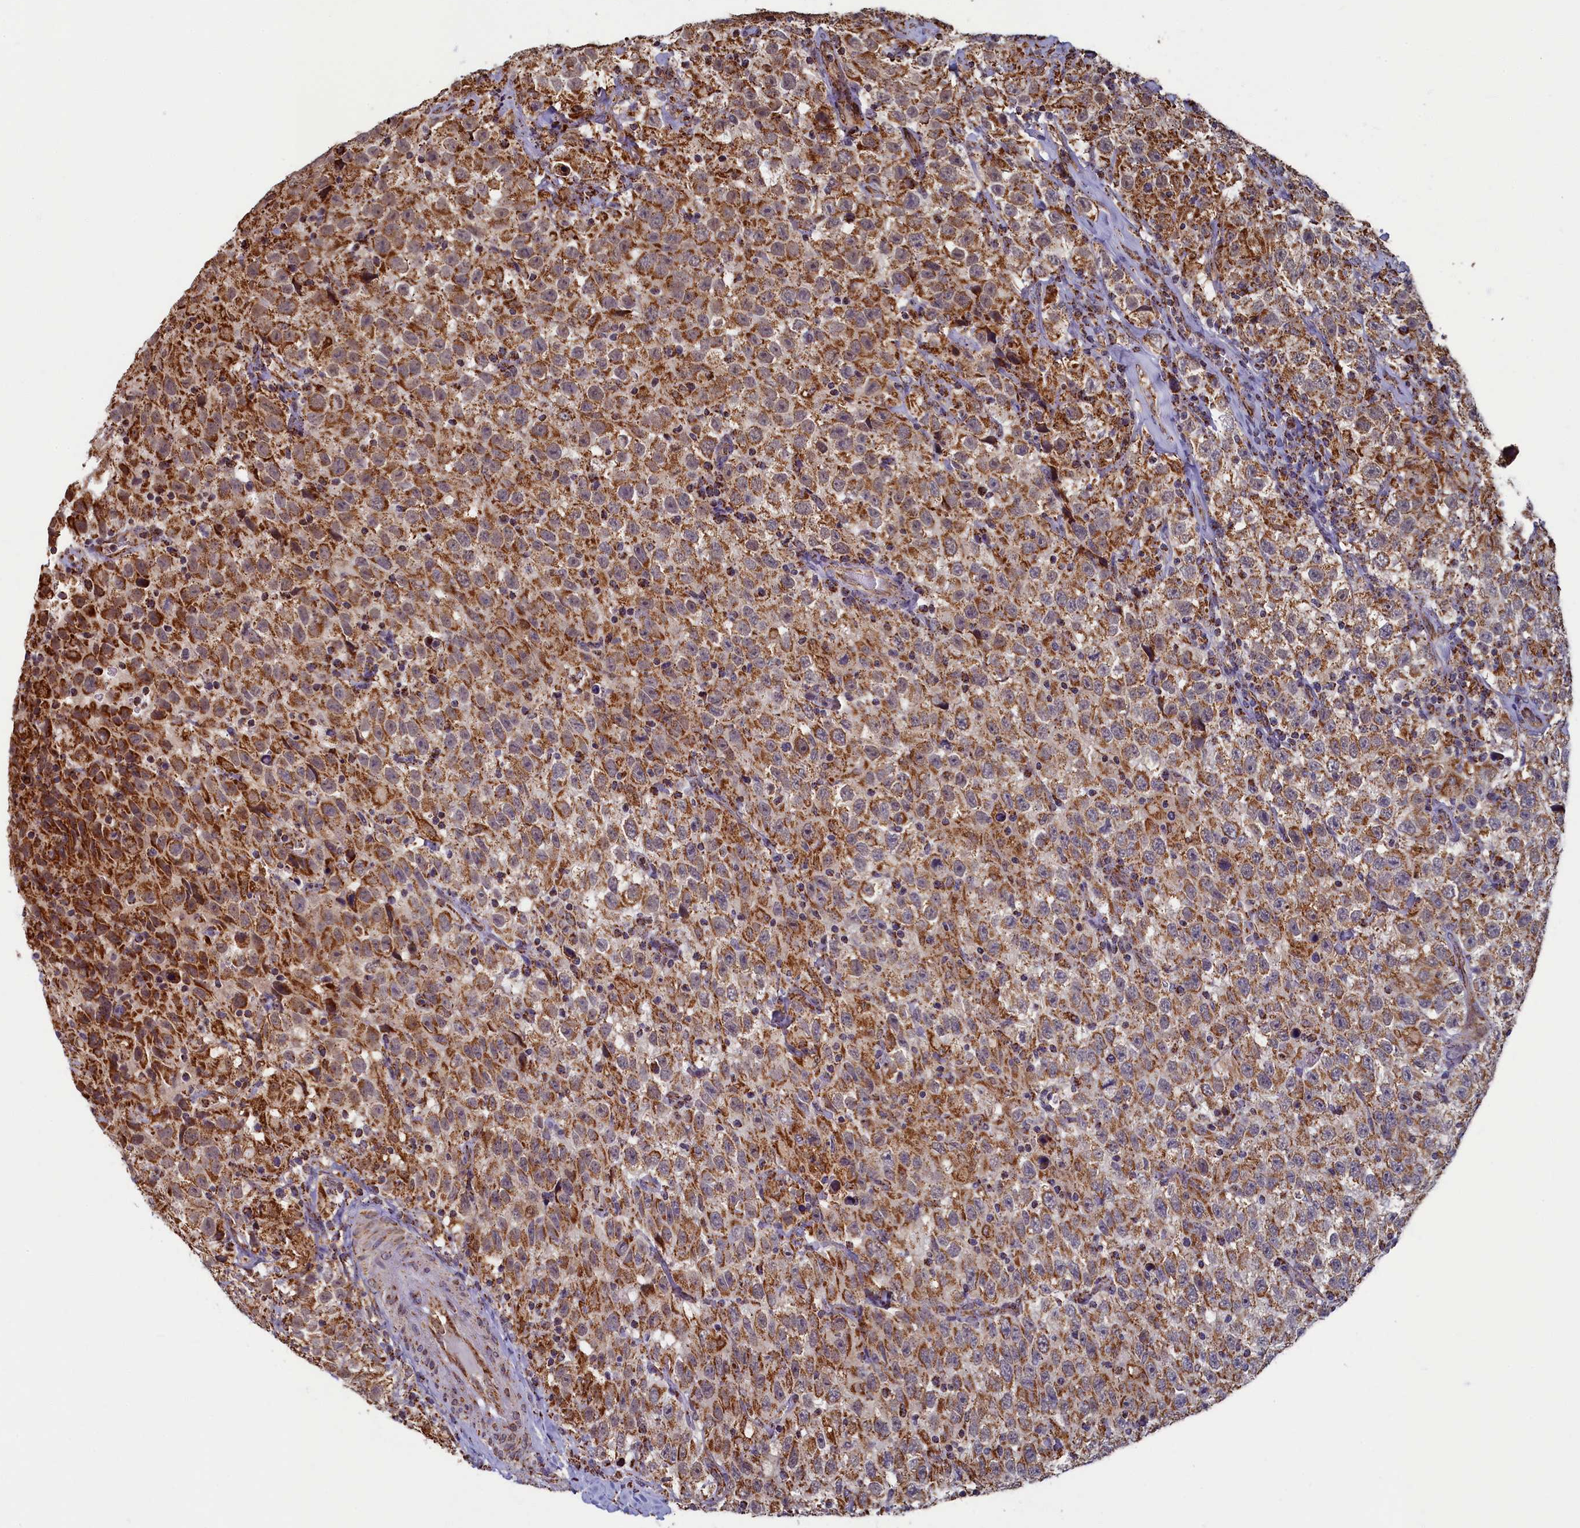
{"staining": {"intensity": "moderate", "quantity": ">75%", "location": "cytoplasmic/membranous"}, "tissue": "testis cancer", "cell_type": "Tumor cells", "image_type": "cancer", "snomed": [{"axis": "morphology", "description": "Seminoma, NOS"}, {"axis": "topography", "description": "Testis"}], "caption": "IHC micrograph of neoplastic tissue: human testis seminoma stained using immunohistochemistry exhibits medium levels of moderate protein expression localized specifically in the cytoplasmic/membranous of tumor cells, appearing as a cytoplasmic/membranous brown color.", "gene": "SPR", "patient": {"sex": "male", "age": 41}}